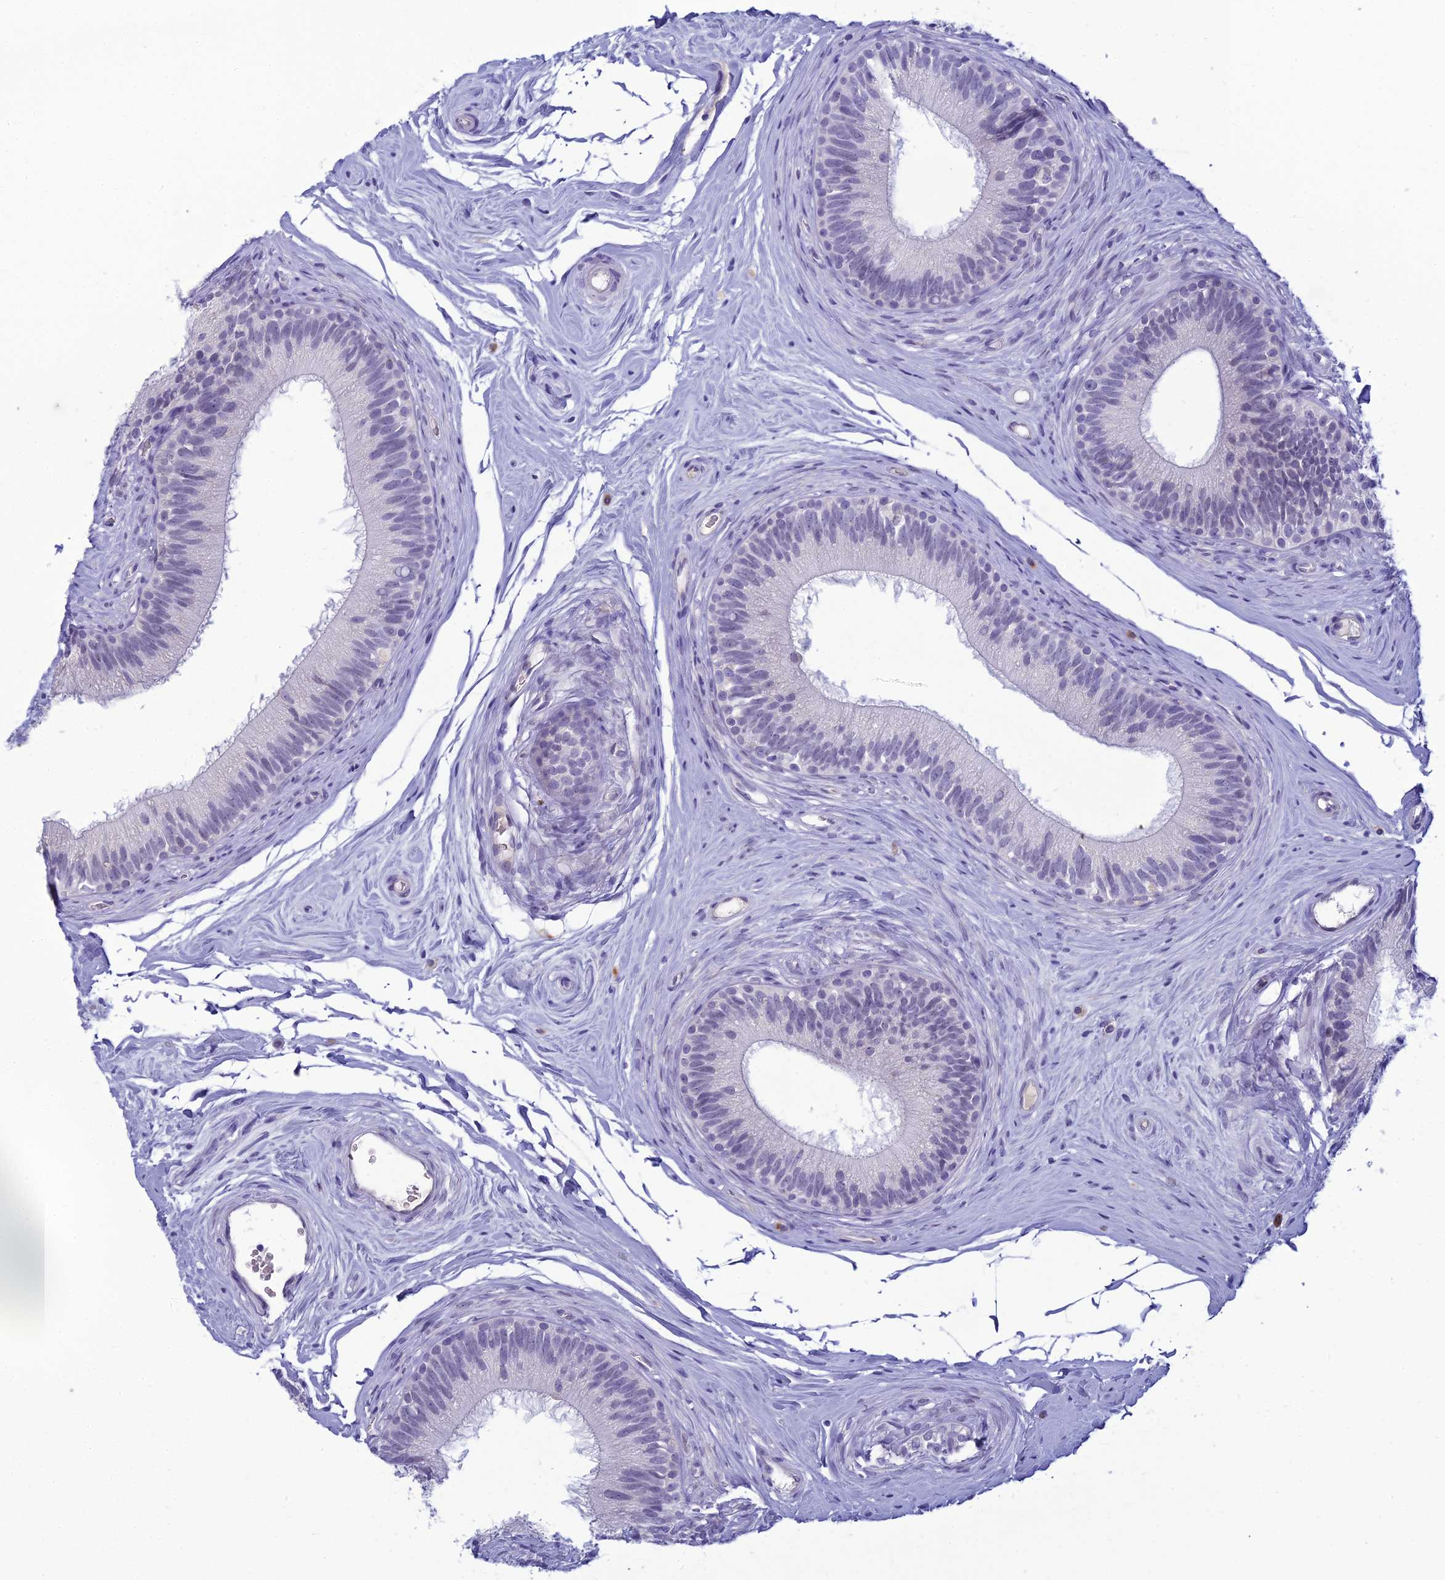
{"staining": {"intensity": "weak", "quantity": "<25%", "location": "nuclear"}, "tissue": "epididymis", "cell_type": "Glandular cells", "image_type": "normal", "snomed": [{"axis": "morphology", "description": "Normal tissue, NOS"}, {"axis": "topography", "description": "Epididymis"}], "caption": "High power microscopy micrograph of an immunohistochemistry micrograph of normal epididymis, revealing no significant positivity in glandular cells. (DAB (3,3'-diaminobenzidine) immunohistochemistry visualized using brightfield microscopy, high magnification).", "gene": "MUC13", "patient": {"sex": "male", "age": 33}}